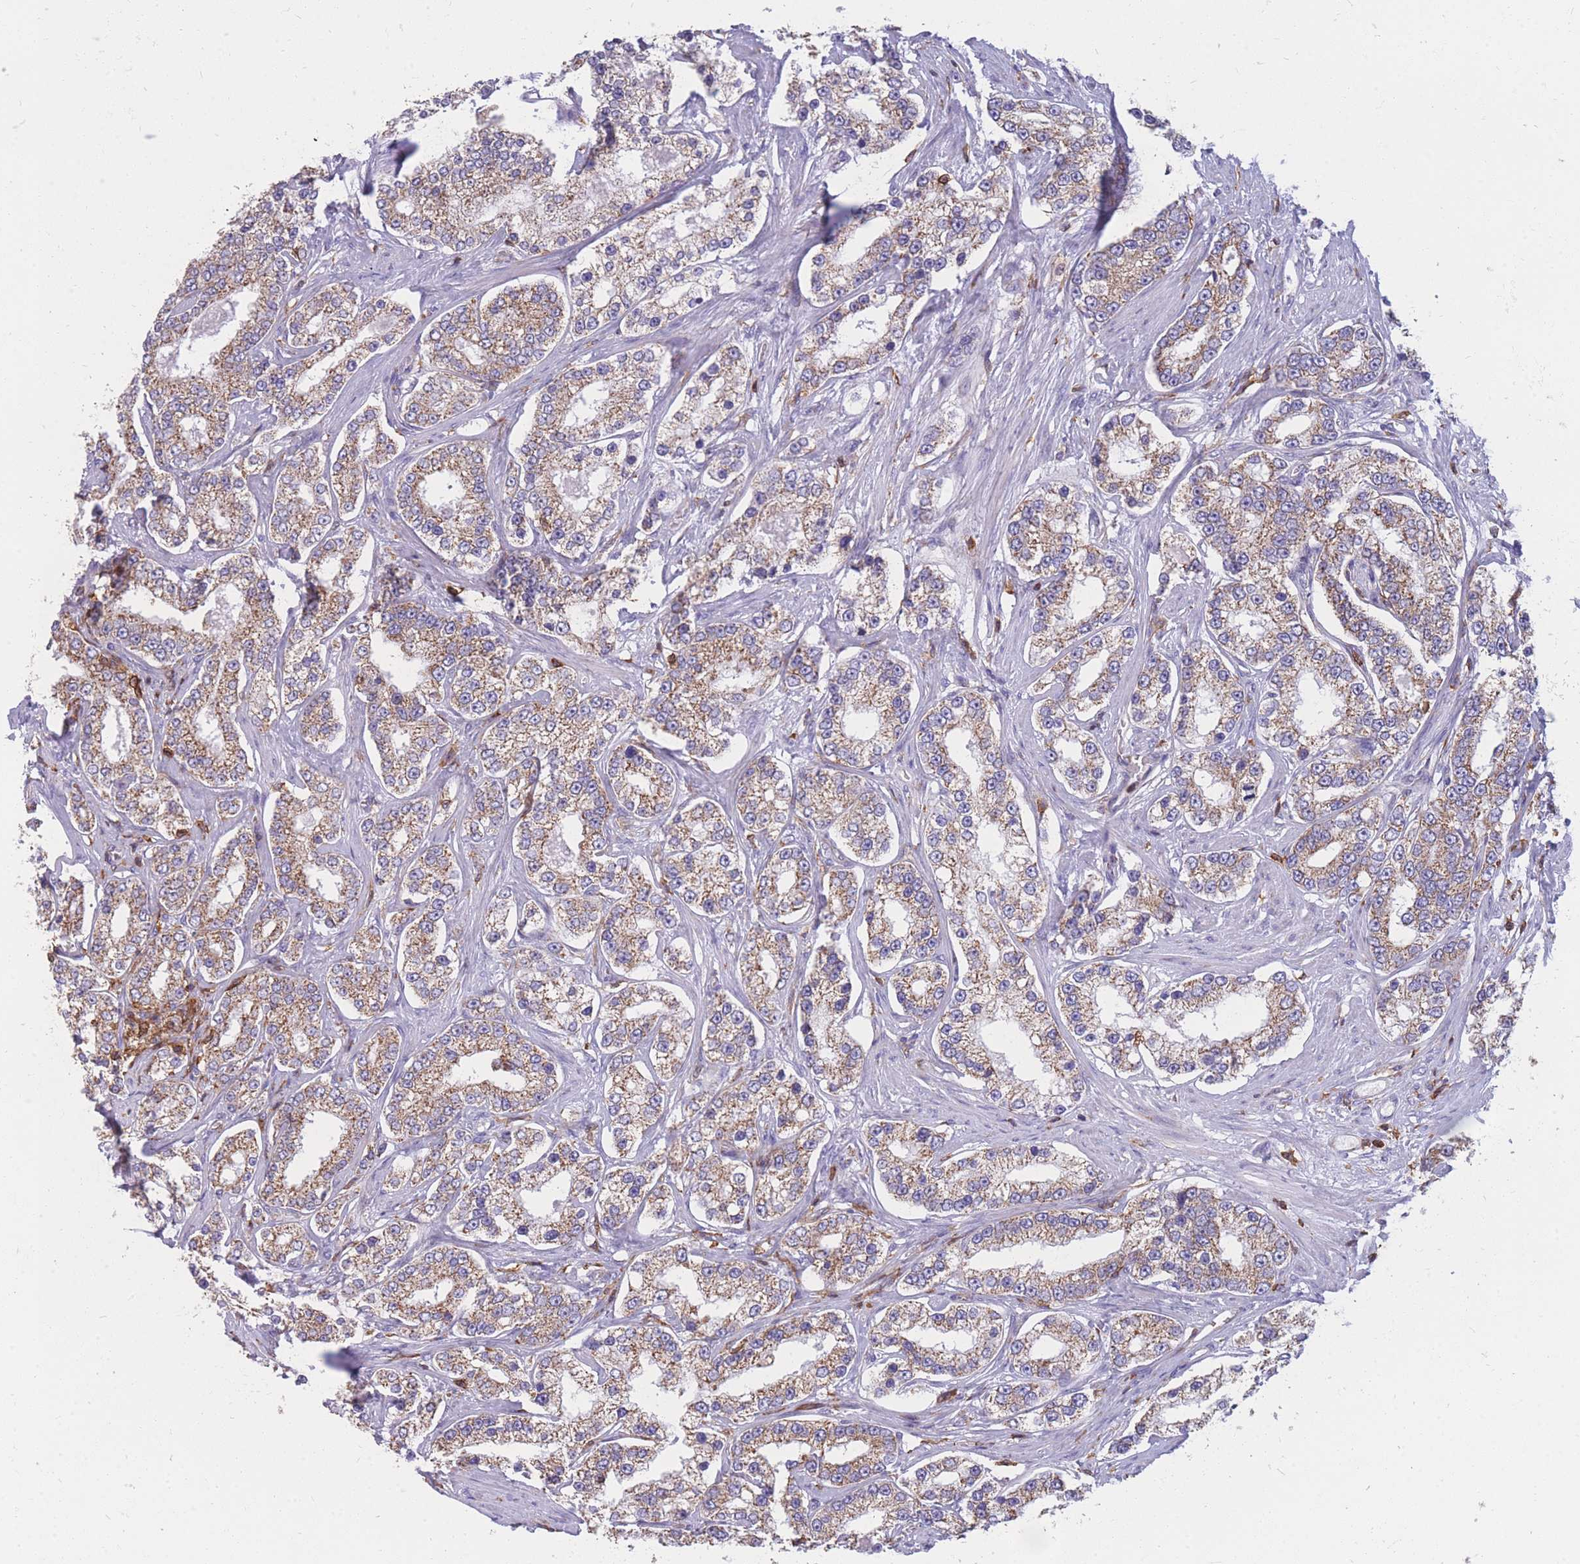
{"staining": {"intensity": "moderate", "quantity": "25%-75%", "location": "cytoplasmic/membranous"}, "tissue": "prostate cancer", "cell_type": "Tumor cells", "image_type": "cancer", "snomed": [{"axis": "morphology", "description": "Normal tissue, NOS"}, {"axis": "morphology", "description": "Adenocarcinoma, High grade"}, {"axis": "topography", "description": "Prostate"}], "caption": "Prostate cancer (high-grade adenocarcinoma) was stained to show a protein in brown. There is medium levels of moderate cytoplasmic/membranous positivity in about 25%-75% of tumor cells.", "gene": "MRPL54", "patient": {"sex": "male", "age": 83}}